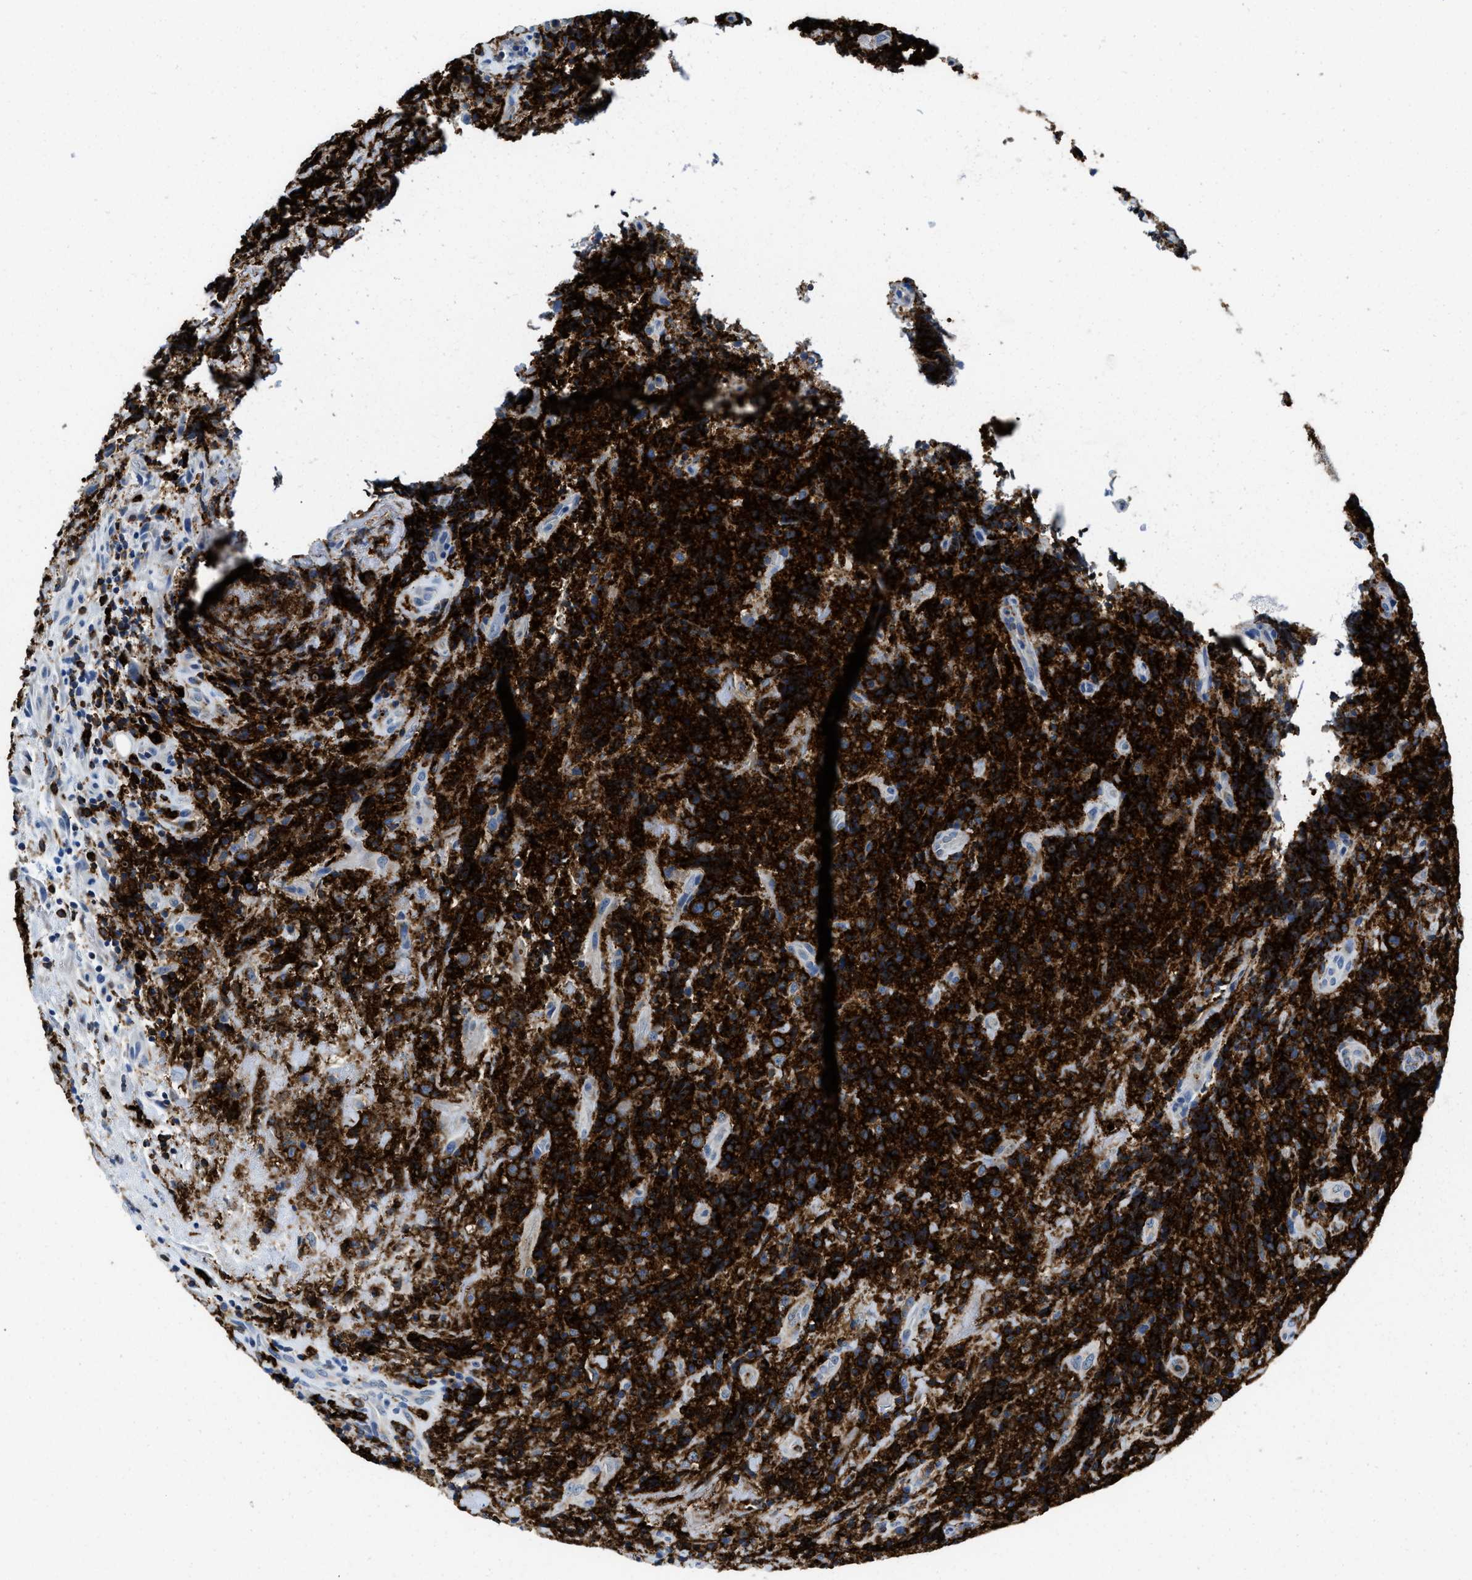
{"staining": {"intensity": "strong", "quantity": ">75%", "location": "cytoplasmic/membranous"}, "tissue": "lymphoma", "cell_type": "Tumor cells", "image_type": "cancer", "snomed": [{"axis": "morphology", "description": "Malignant lymphoma, non-Hodgkin's type, High grade"}, {"axis": "topography", "description": "Tonsil"}], "caption": "High-power microscopy captured an immunohistochemistry (IHC) micrograph of lymphoma, revealing strong cytoplasmic/membranous staining in about >75% of tumor cells. (DAB (3,3'-diaminobenzidine) = brown stain, brightfield microscopy at high magnification).", "gene": "CD226", "patient": {"sex": "female", "age": 36}}